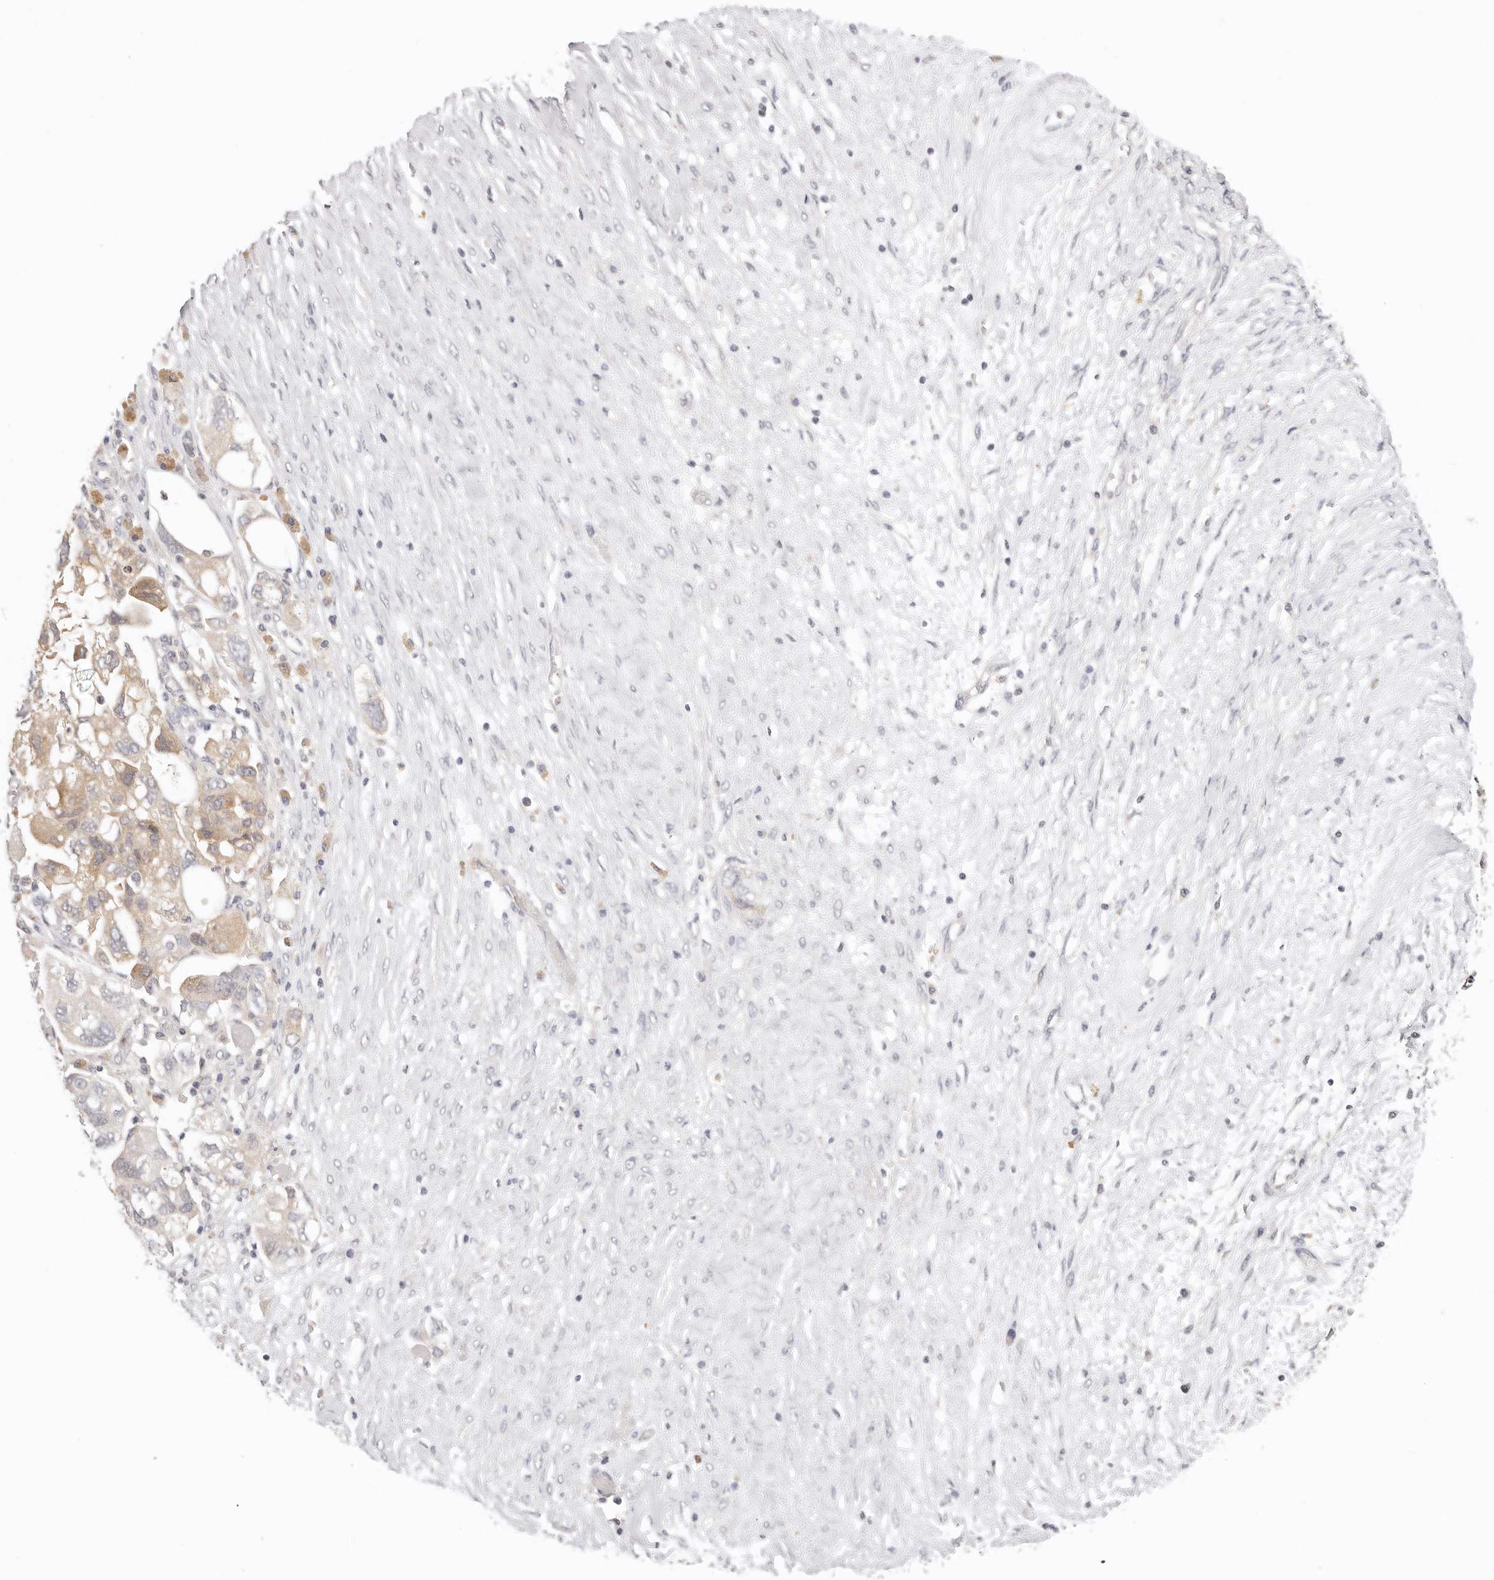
{"staining": {"intensity": "moderate", "quantity": "25%-75%", "location": "cytoplasmic/membranous"}, "tissue": "ovarian cancer", "cell_type": "Tumor cells", "image_type": "cancer", "snomed": [{"axis": "morphology", "description": "Carcinoma, NOS"}, {"axis": "morphology", "description": "Cystadenocarcinoma, serous, NOS"}, {"axis": "topography", "description": "Ovary"}], "caption": "Immunohistochemical staining of ovarian cancer (carcinoma) demonstrates medium levels of moderate cytoplasmic/membranous positivity in about 25%-75% of tumor cells.", "gene": "GGPS1", "patient": {"sex": "female", "age": 69}}